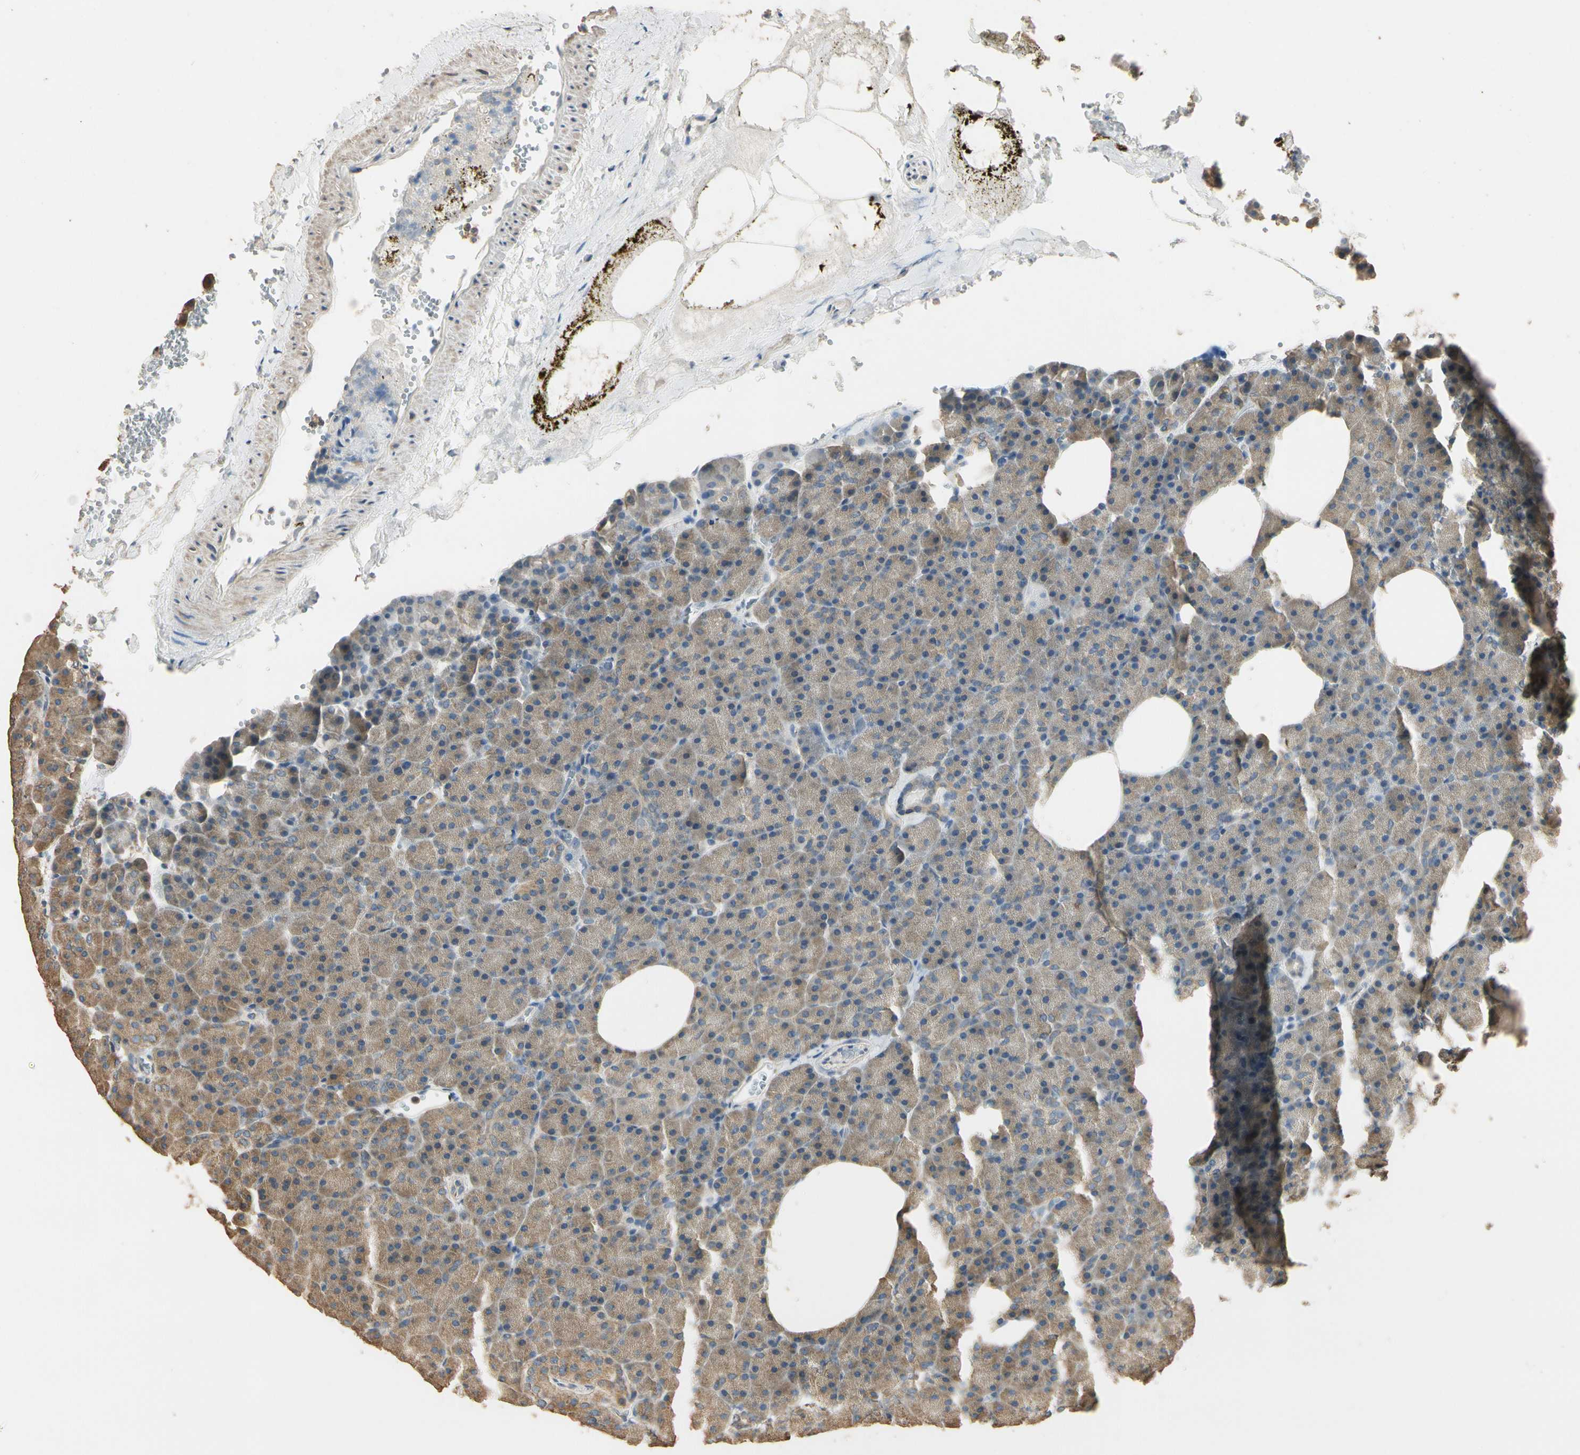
{"staining": {"intensity": "moderate", "quantity": "25%-75%", "location": "cytoplasmic/membranous"}, "tissue": "pancreas", "cell_type": "Exocrine glandular cells", "image_type": "normal", "snomed": [{"axis": "morphology", "description": "Normal tissue, NOS"}, {"axis": "topography", "description": "Pancreas"}], "caption": "Brown immunohistochemical staining in normal pancreas exhibits moderate cytoplasmic/membranous positivity in about 25%-75% of exocrine glandular cells.", "gene": "STX18", "patient": {"sex": "female", "age": 35}}